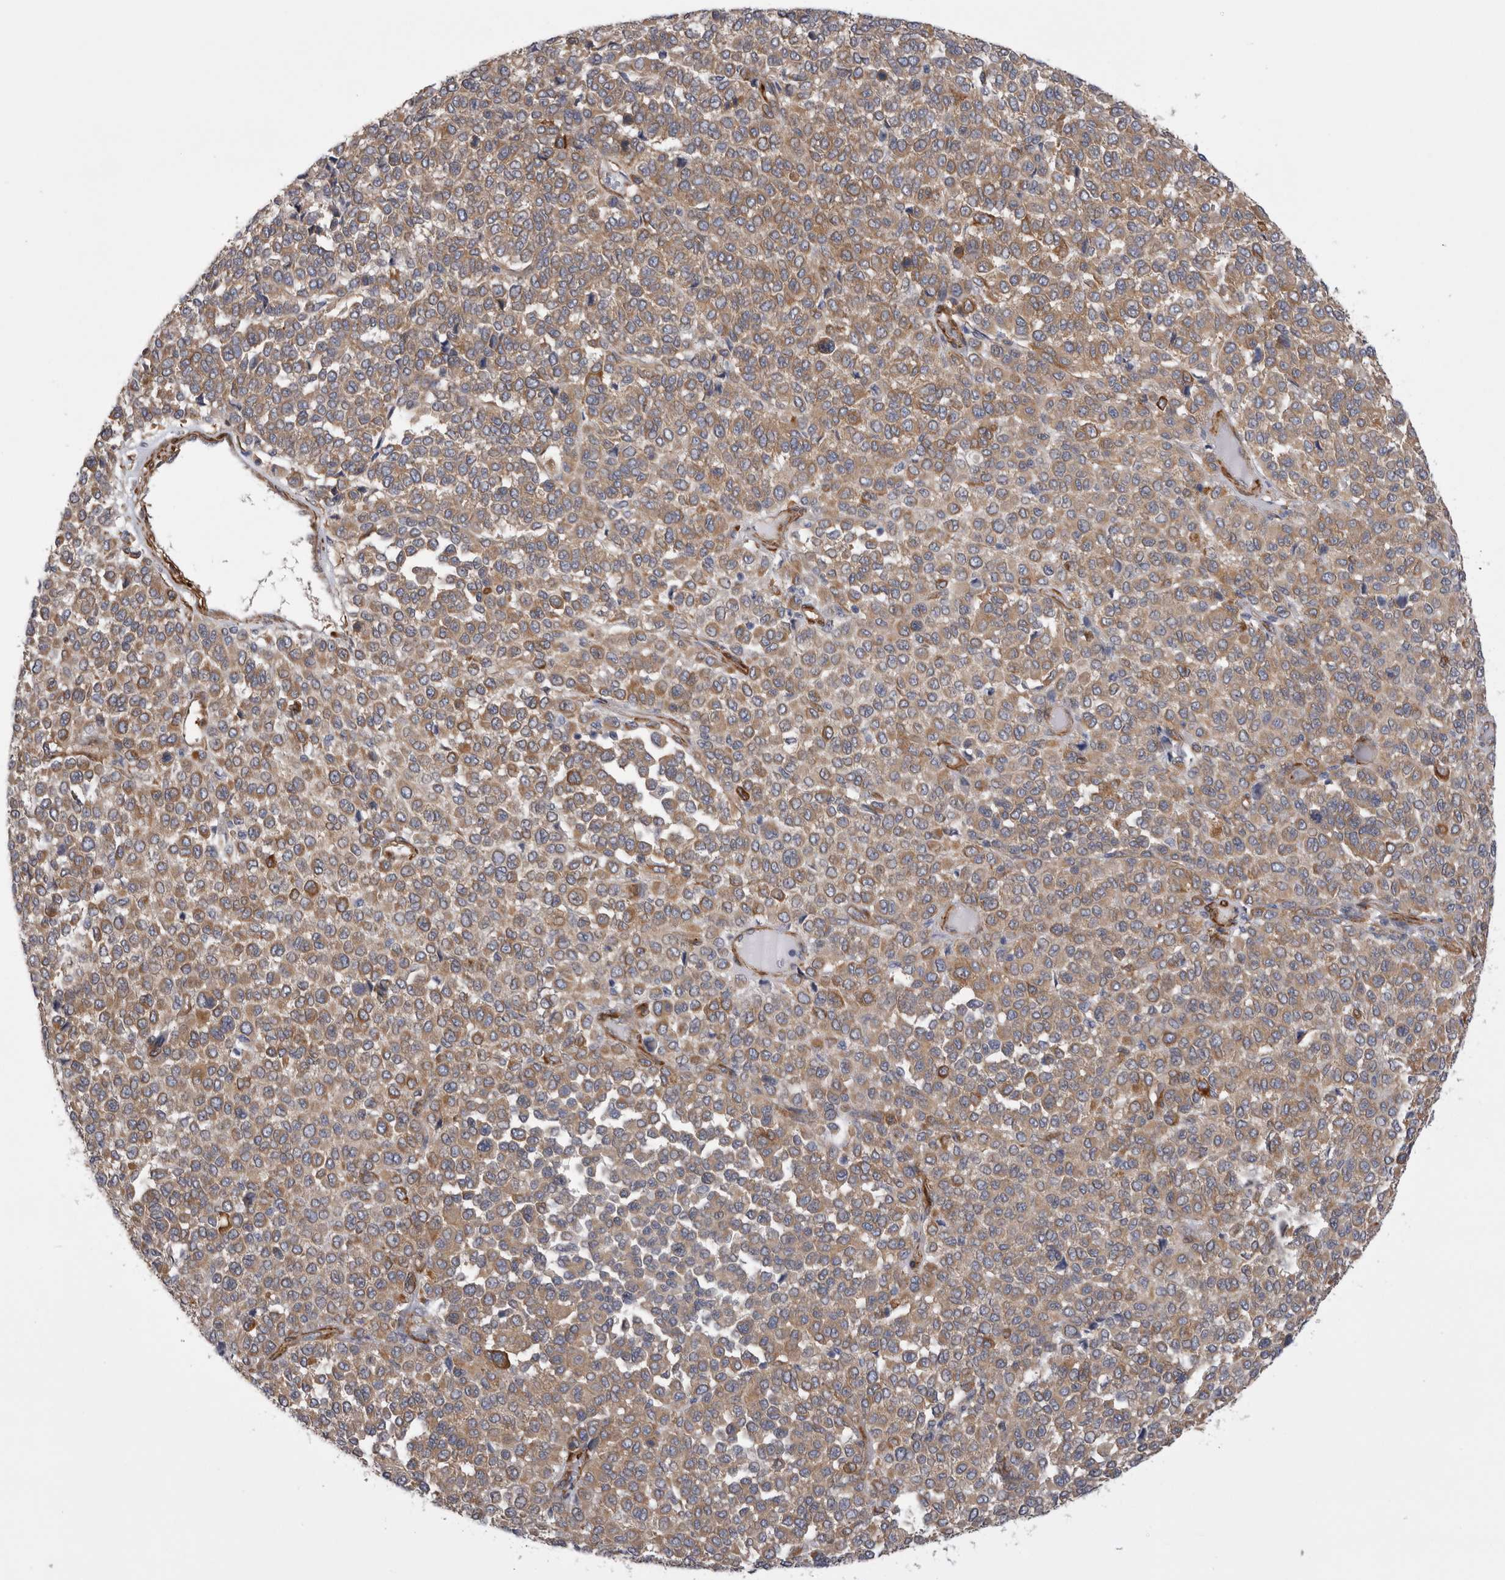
{"staining": {"intensity": "weak", "quantity": ">75%", "location": "cytoplasmic/membranous"}, "tissue": "melanoma", "cell_type": "Tumor cells", "image_type": "cancer", "snomed": [{"axis": "morphology", "description": "Malignant melanoma, Metastatic site"}, {"axis": "topography", "description": "Pancreas"}], "caption": "Immunohistochemical staining of malignant melanoma (metastatic site) displays weak cytoplasmic/membranous protein staining in about >75% of tumor cells. Immunohistochemistry (ihc) stains the protein of interest in brown and the nuclei are stained blue.", "gene": "EPRS1", "patient": {"sex": "female", "age": 30}}